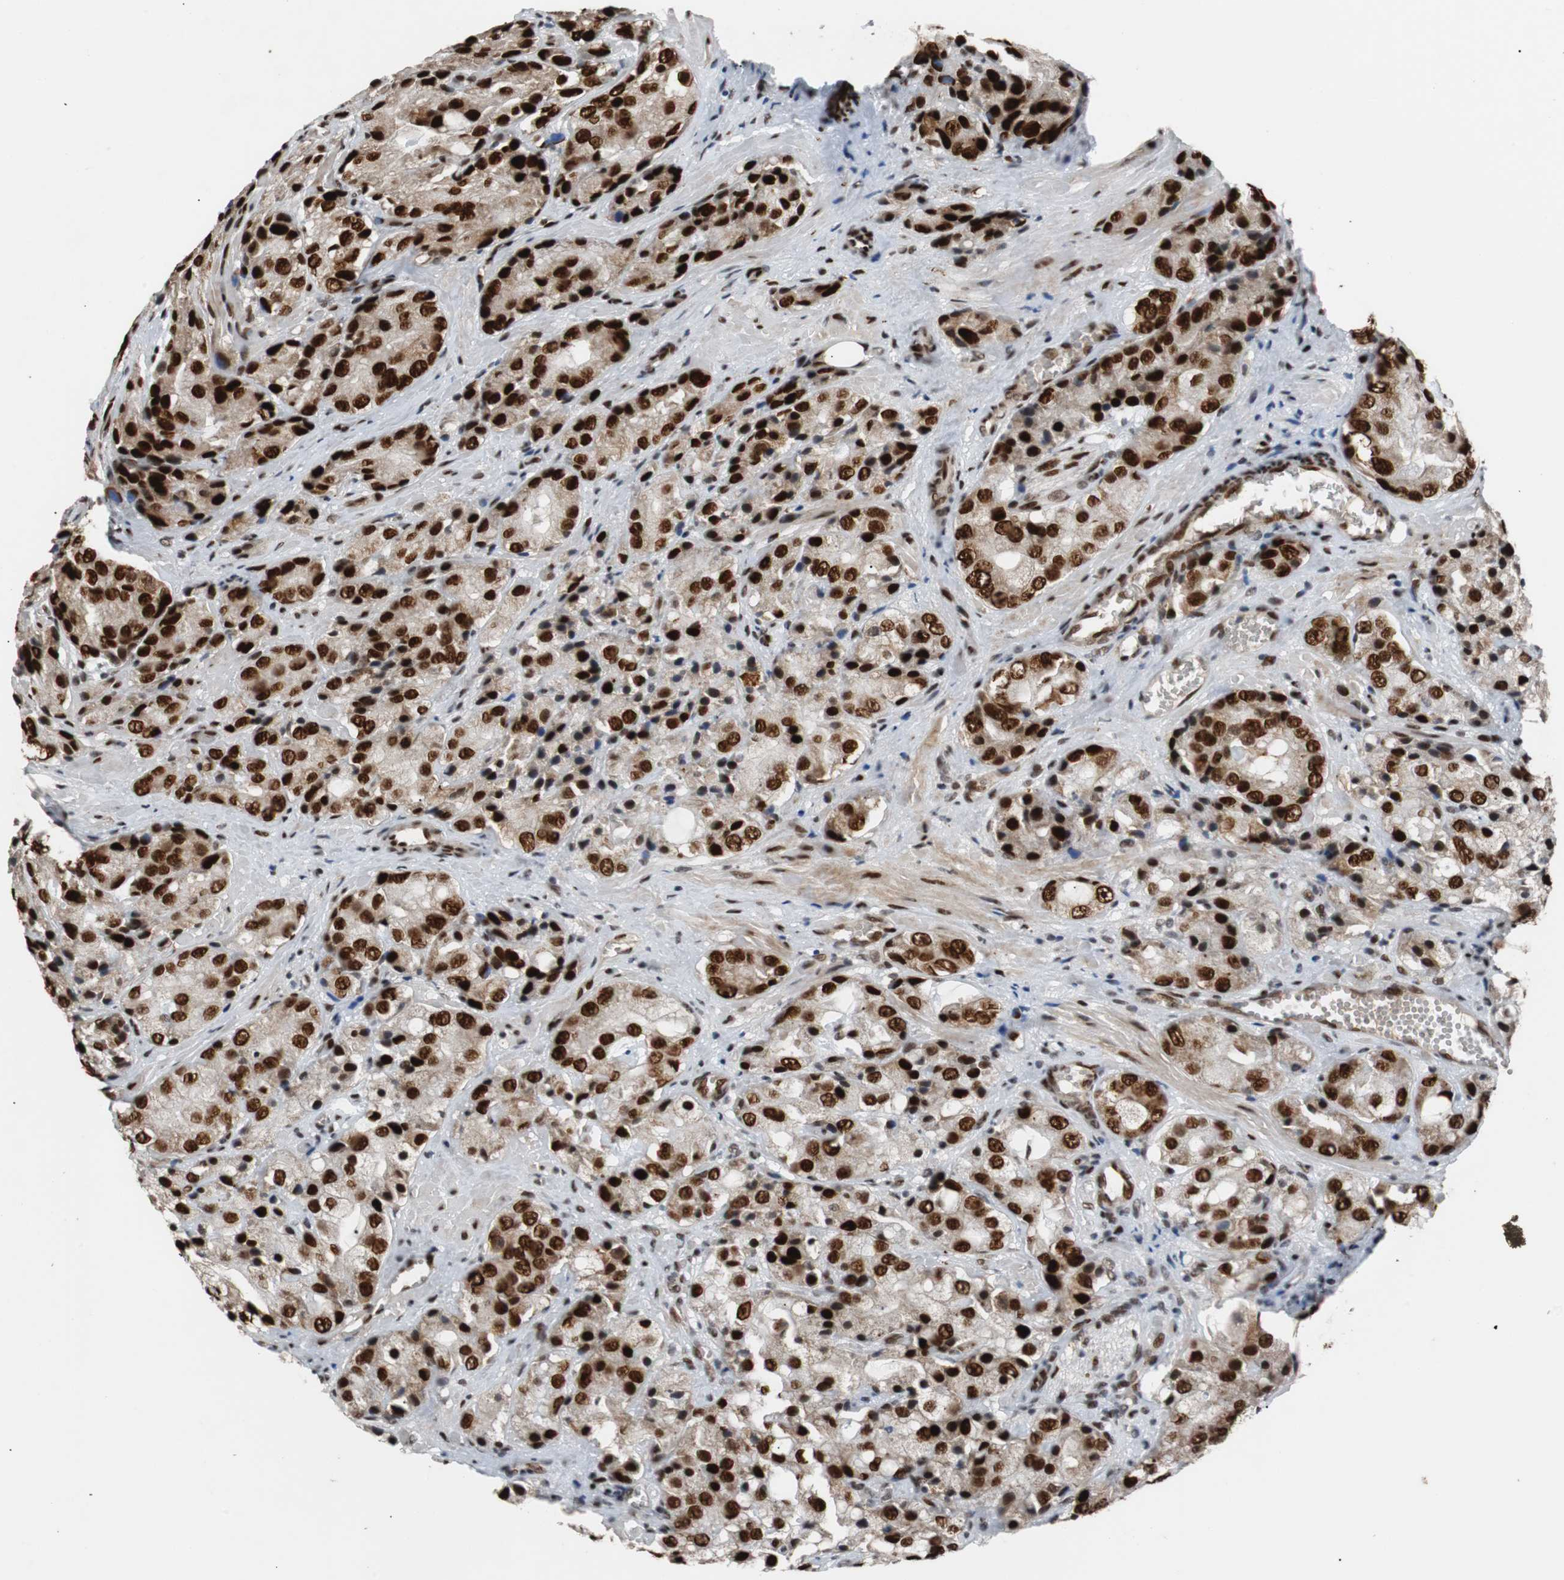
{"staining": {"intensity": "strong", "quantity": ">75%", "location": "nuclear"}, "tissue": "prostate cancer", "cell_type": "Tumor cells", "image_type": "cancer", "snomed": [{"axis": "morphology", "description": "Adenocarcinoma, High grade"}, {"axis": "topography", "description": "Prostate"}], "caption": "The image displays a brown stain indicating the presence of a protein in the nuclear of tumor cells in prostate high-grade adenocarcinoma. Nuclei are stained in blue.", "gene": "NBL1", "patient": {"sex": "male", "age": 70}}